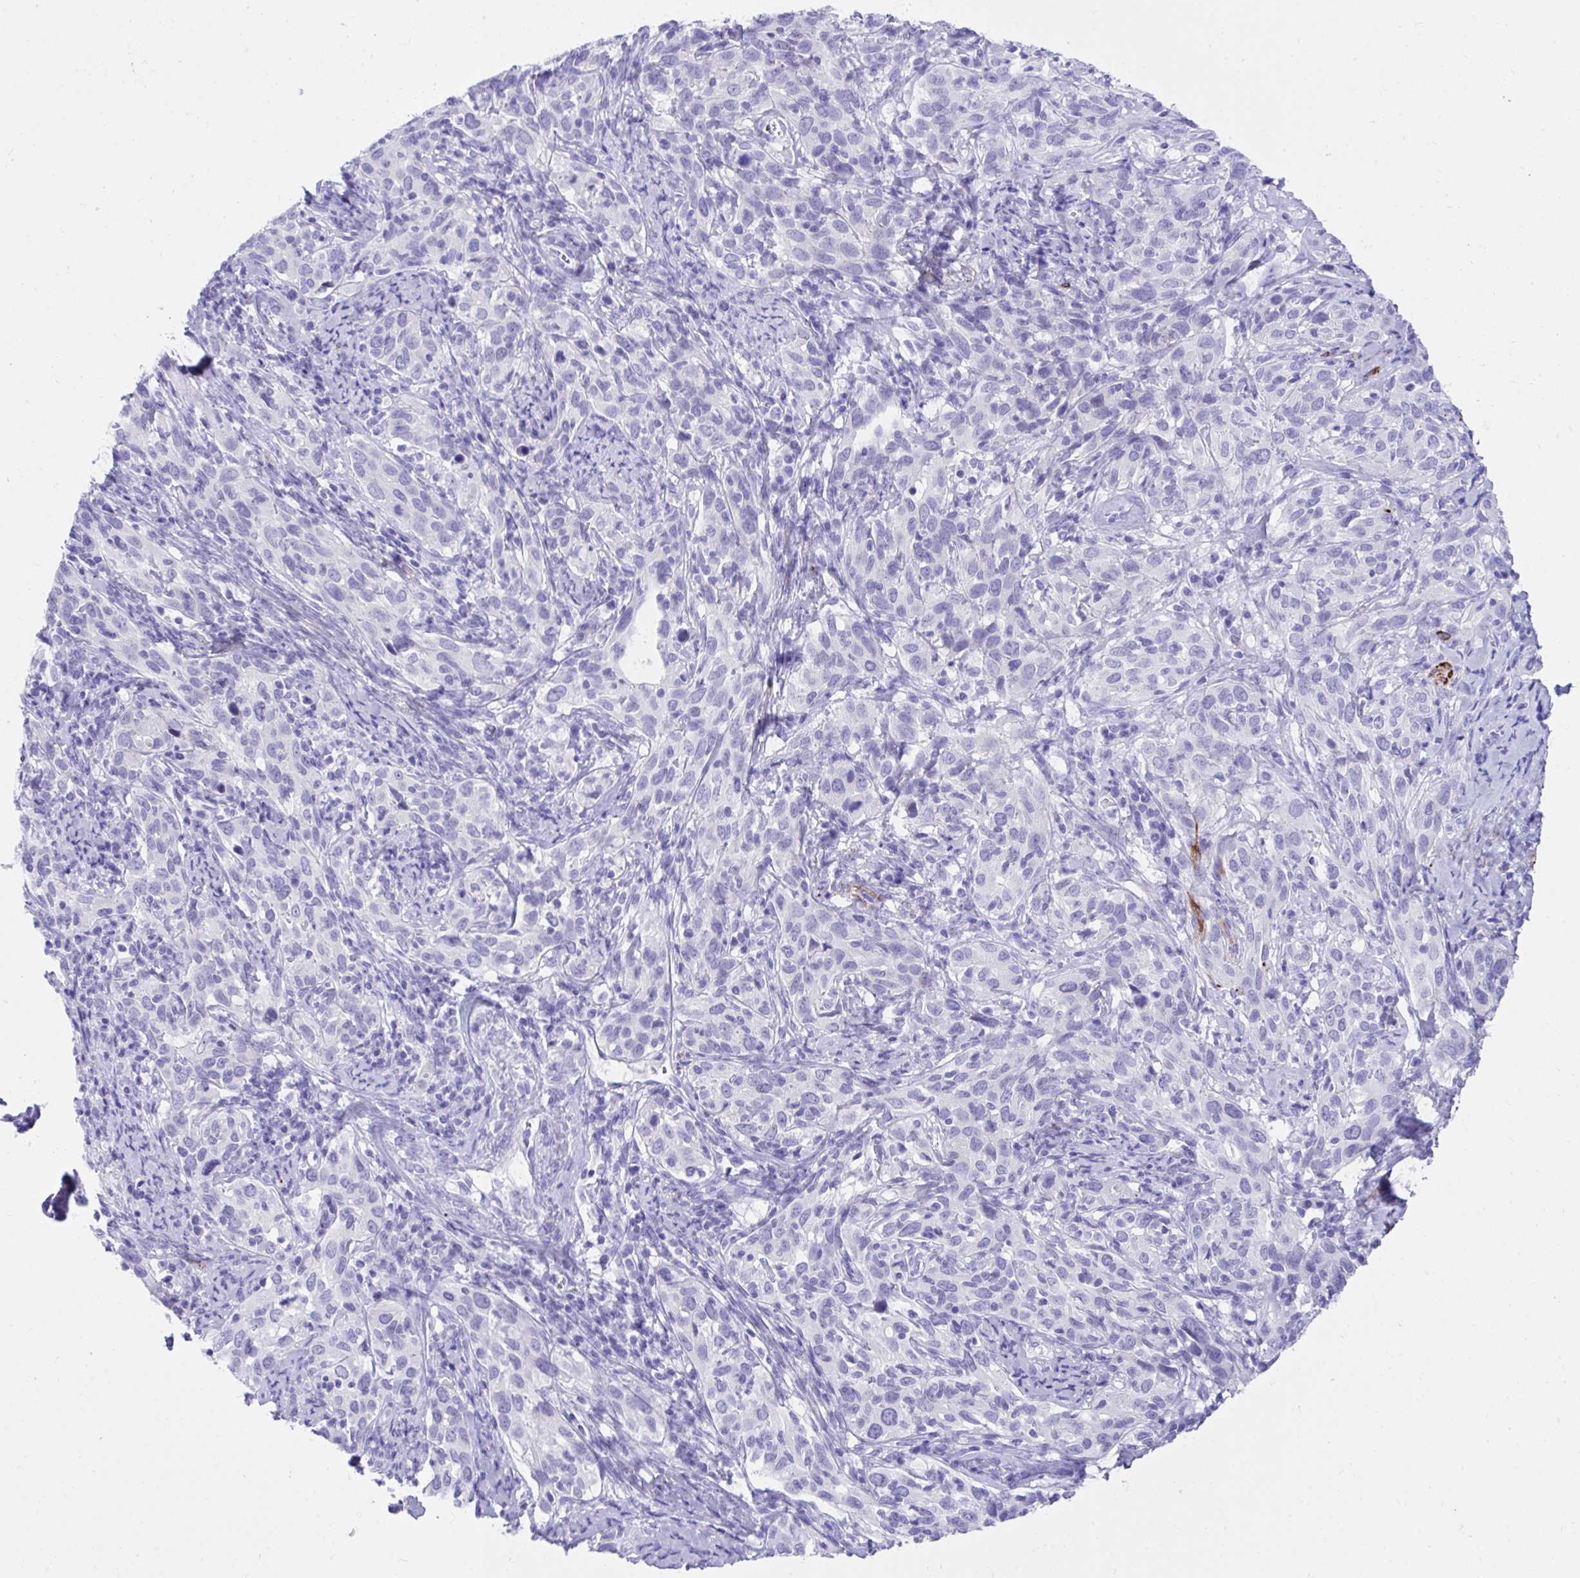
{"staining": {"intensity": "negative", "quantity": "none", "location": "none"}, "tissue": "cervical cancer", "cell_type": "Tumor cells", "image_type": "cancer", "snomed": [{"axis": "morphology", "description": "Normal tissue, NOS"}, {"axis": "morphology", "description": "Squamous cell carcinoma, NOS"}, {"axis": "topography", "description": "Cervix"}], "caption": "Immunohistochemistry (IHC) histopathology image of human cervical squamous cell carcinoma stained for a protein (brown), which displays no expression in tumor cells.", "gene": "KCNN4", "patient": {"sex": "female", "age": 51}}